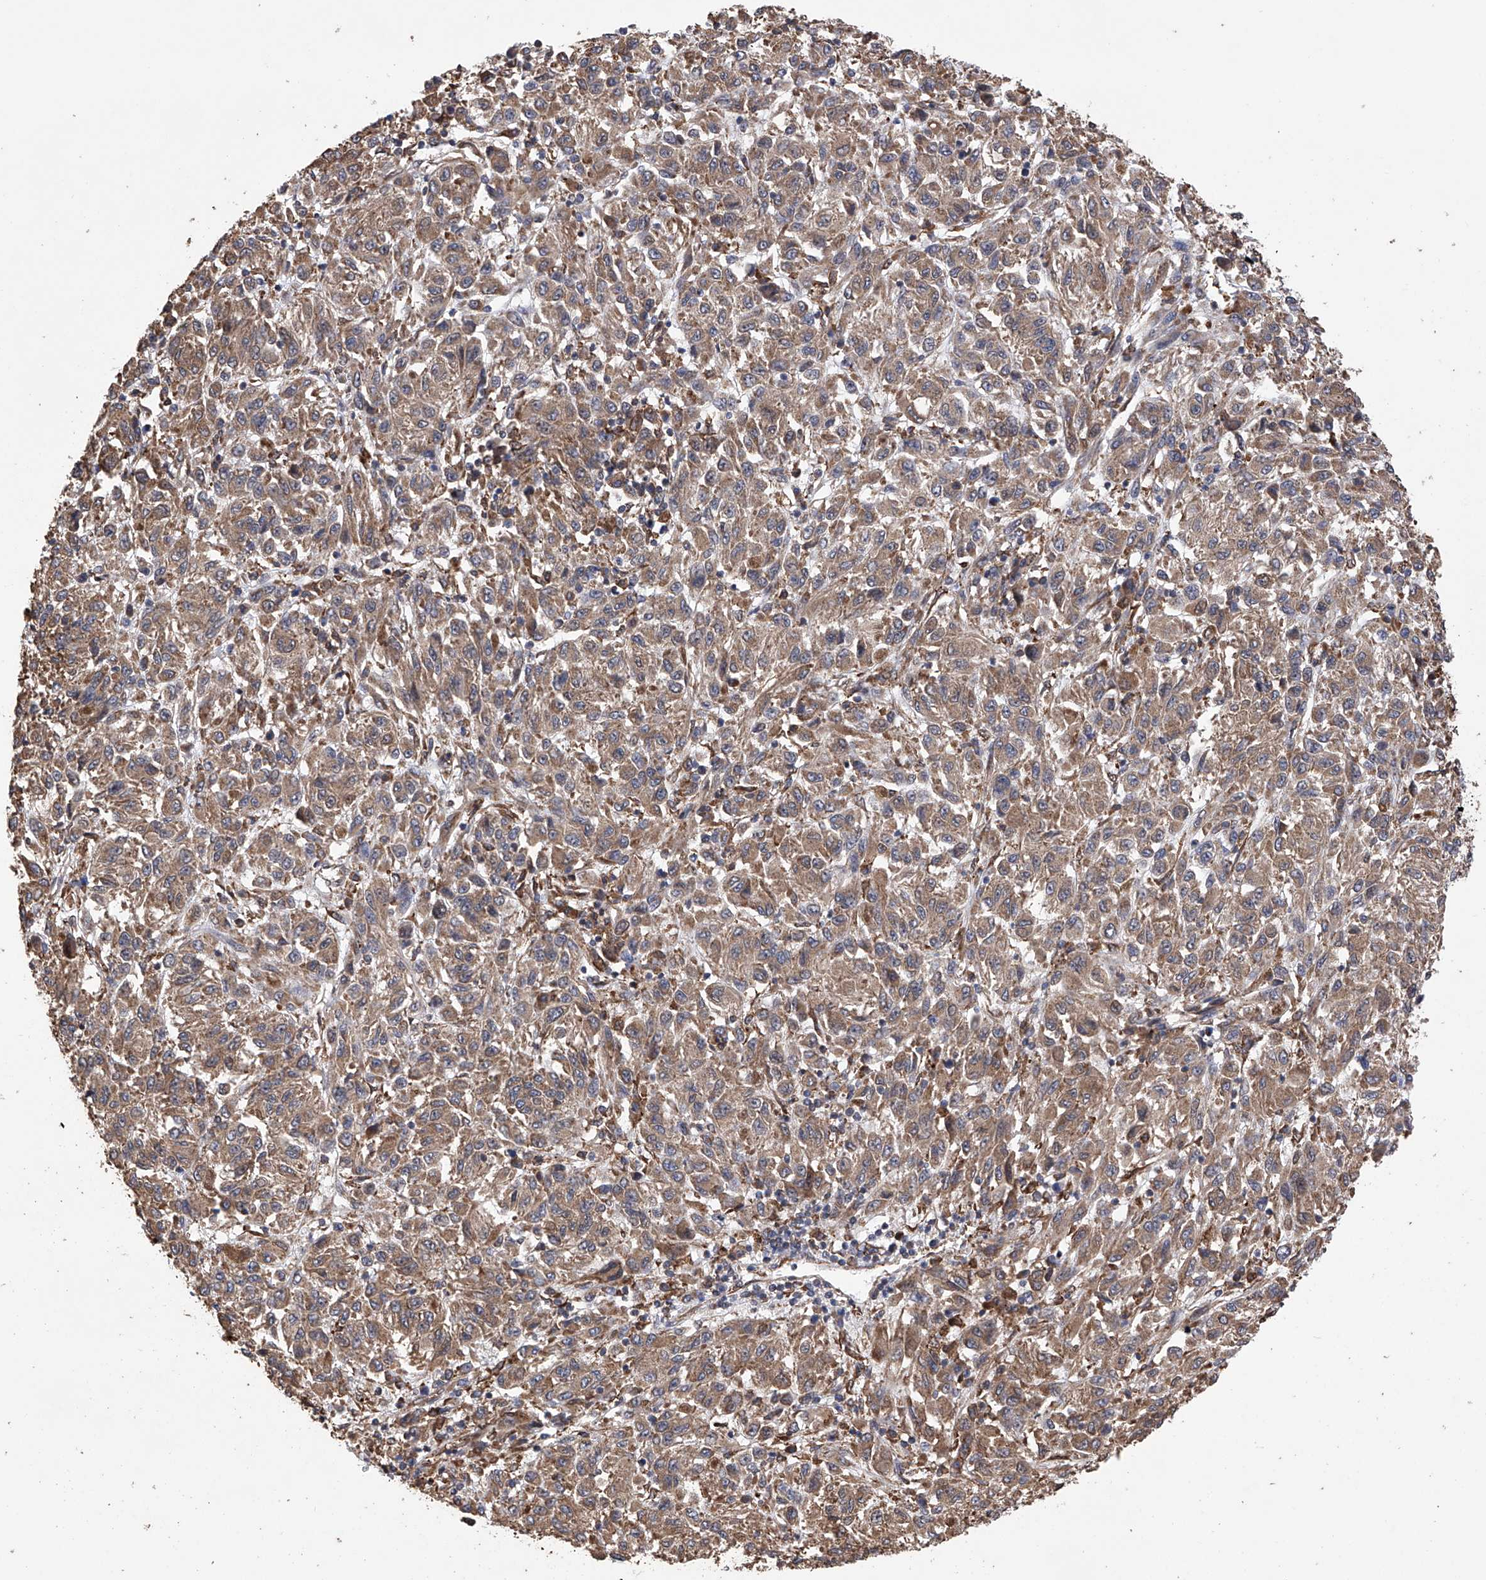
{"staining": {"intensity": "moderate", "quantity": ">75%", "location": "cytoplasmic/membranous"}, "tissue": "melanoma", "cell_type": "Tumor cells", "image_type": "cancer", "snomed": [{"axis": "morphology", "description": "Malignant melanoma, Metastatic site"}, {"axis": "topography", "description": "Lung"}], "caption": "A medium amount of moderate cytoplasmic/membranous positivity is identified in about >75% of tumor cells in melanoma tissue.", "gene": "DNAH8", "patient": {"sex": "male", "age": 64}}